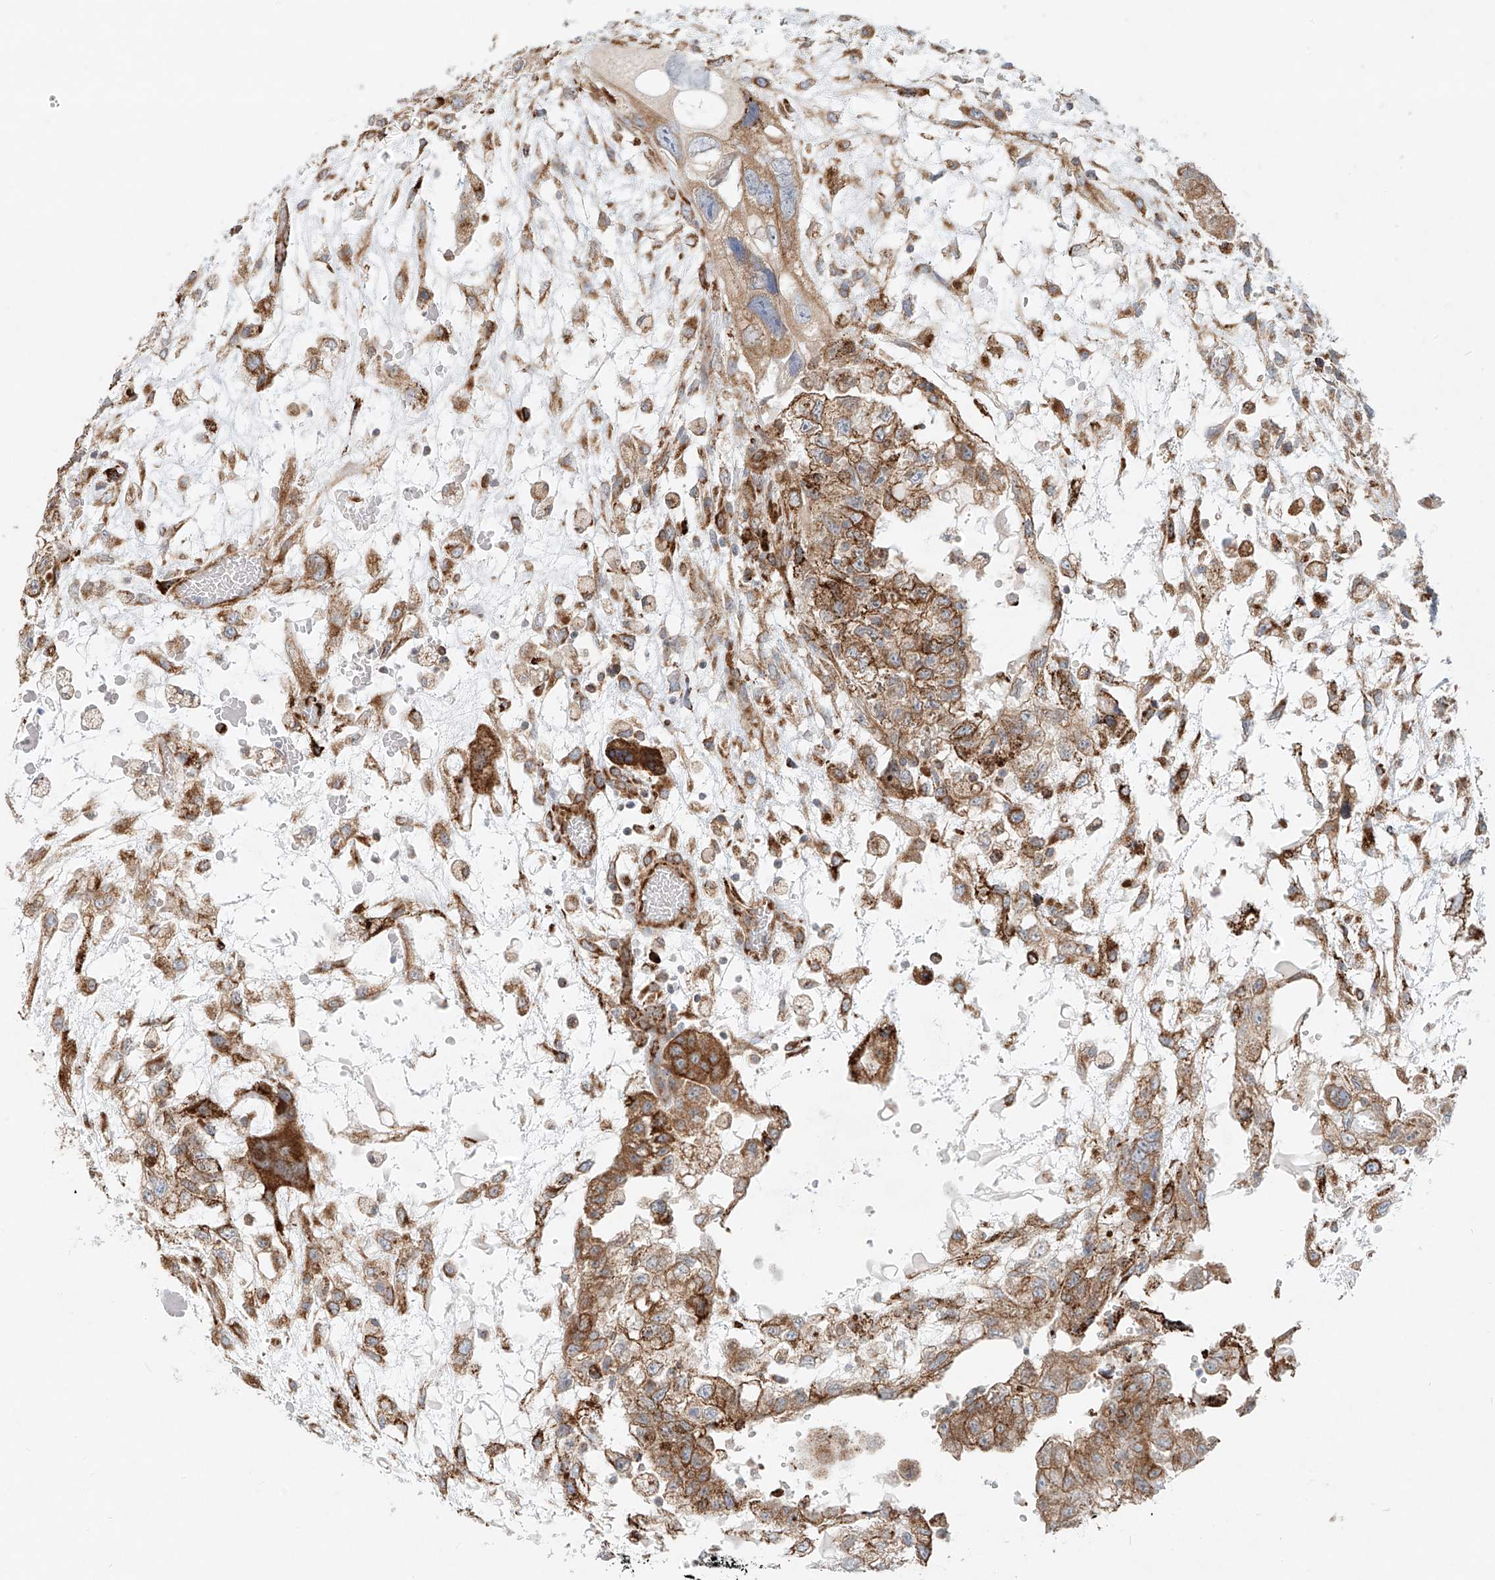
{"staining": {"intensity": "moderate", "quantity": ">75%", "location": "cytoplasmic/membranous"}, "tissue": "testis cancer", "cell_type": "Tumor cells", "image_type": "cancer", "snomed": [{"axis": "morphology", "description": "Carcinoma, Embryonal, NOS"}, {"axis": "topography", "description": "Testis"}], "caption": "A brown stain highlights moderate cytoplasmic/membranous staining of a protein in testis cancer (embryonal carcinoma) tumor cells.", "gene": "EIPR1", "patient": {"sex": "male", "age": 36}}